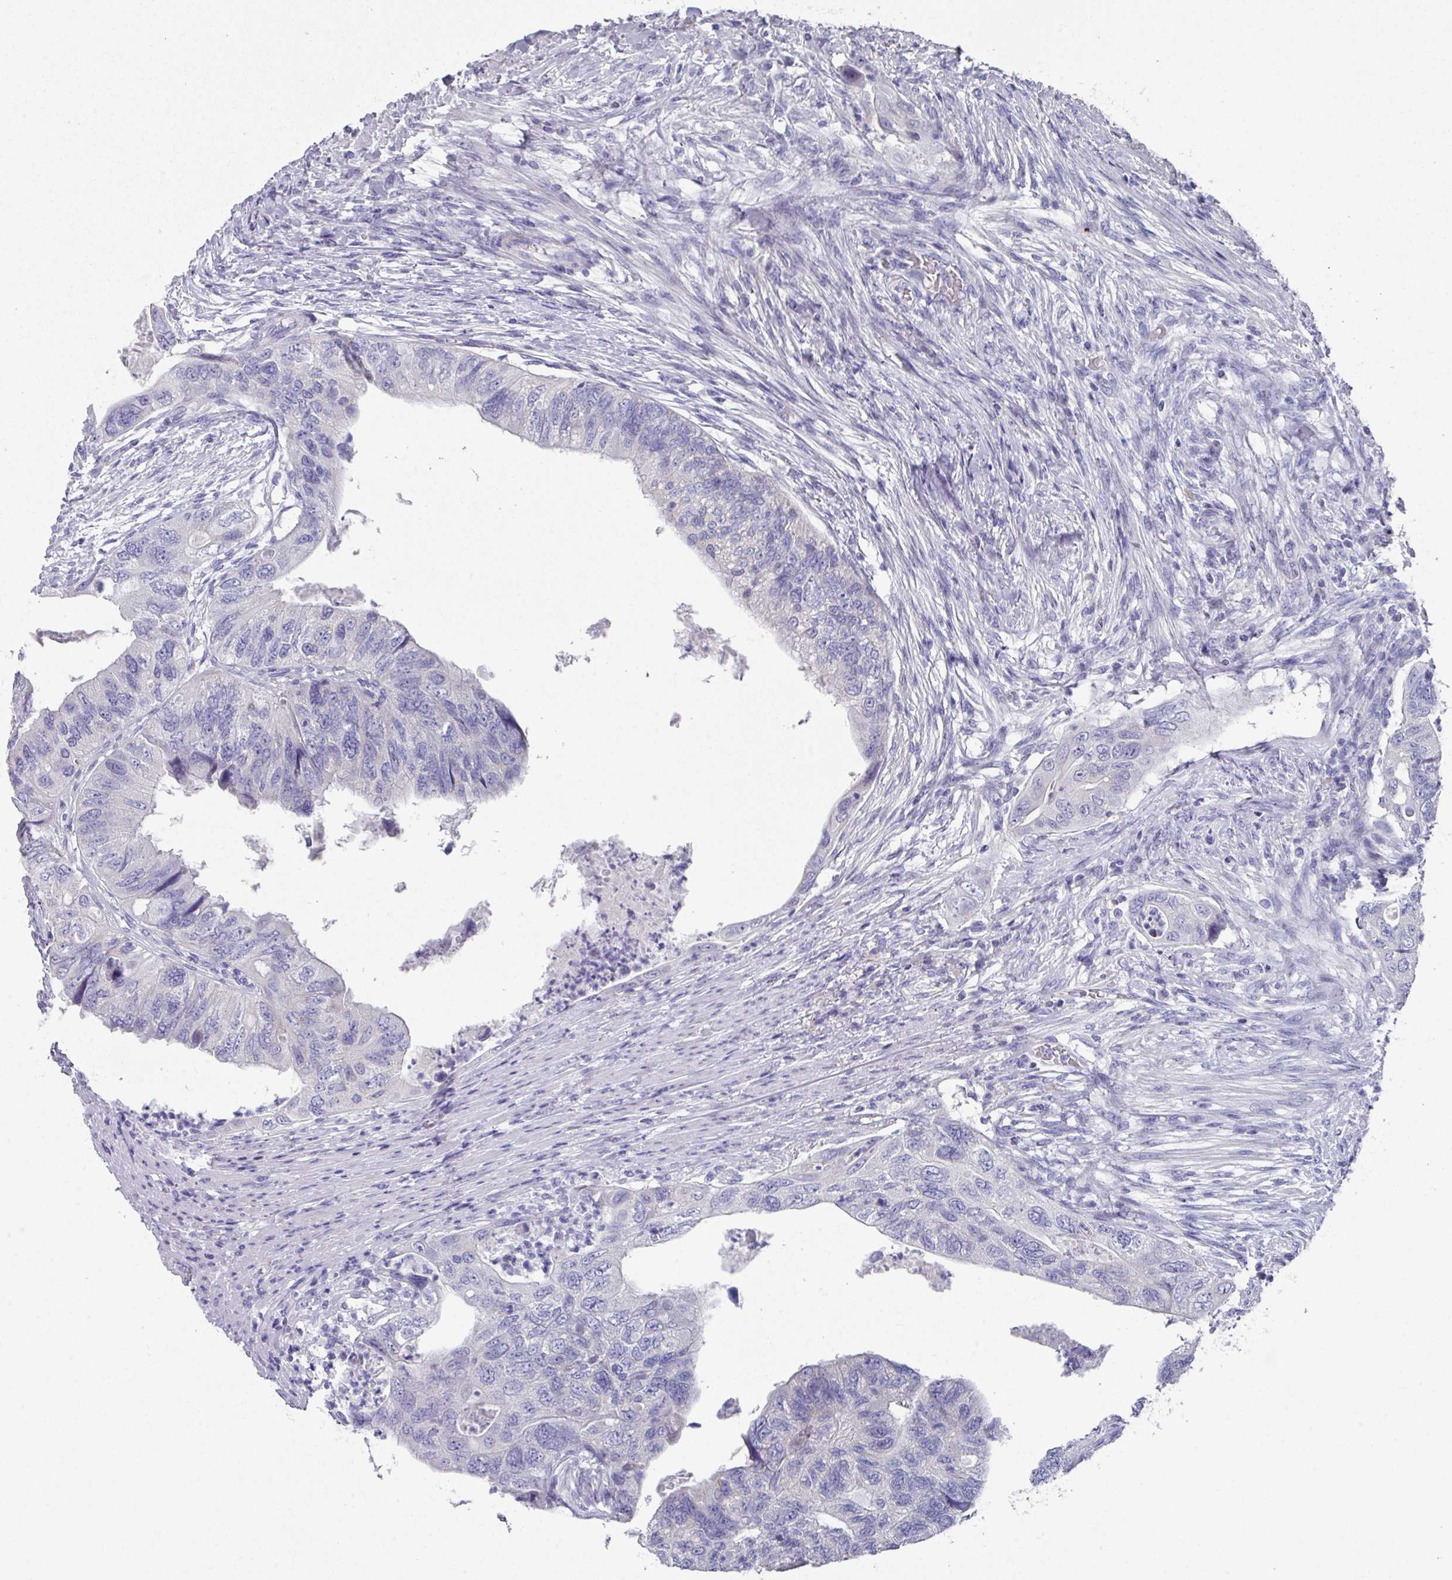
{"staining": {"intensity": "negative", "quantity": "none", "location": "none"}, "tissue": "colorectal cancer", "cell_type": "Tumor cells", "image_type": "cancer", "snomed": [{"axis": "morphology", "description": "Adenocarcinoma, NOS"}, {"axis": "topography", "description": "Rectum"}], "caption": "An IHC photomicrograph of adenocarcinoma (colorectal) is shown. There is no staining in tumor cells of adenocarcinoma (colorectal).", "gene": "DEFB115", "patient": {"sex": "male", "age": 63}}